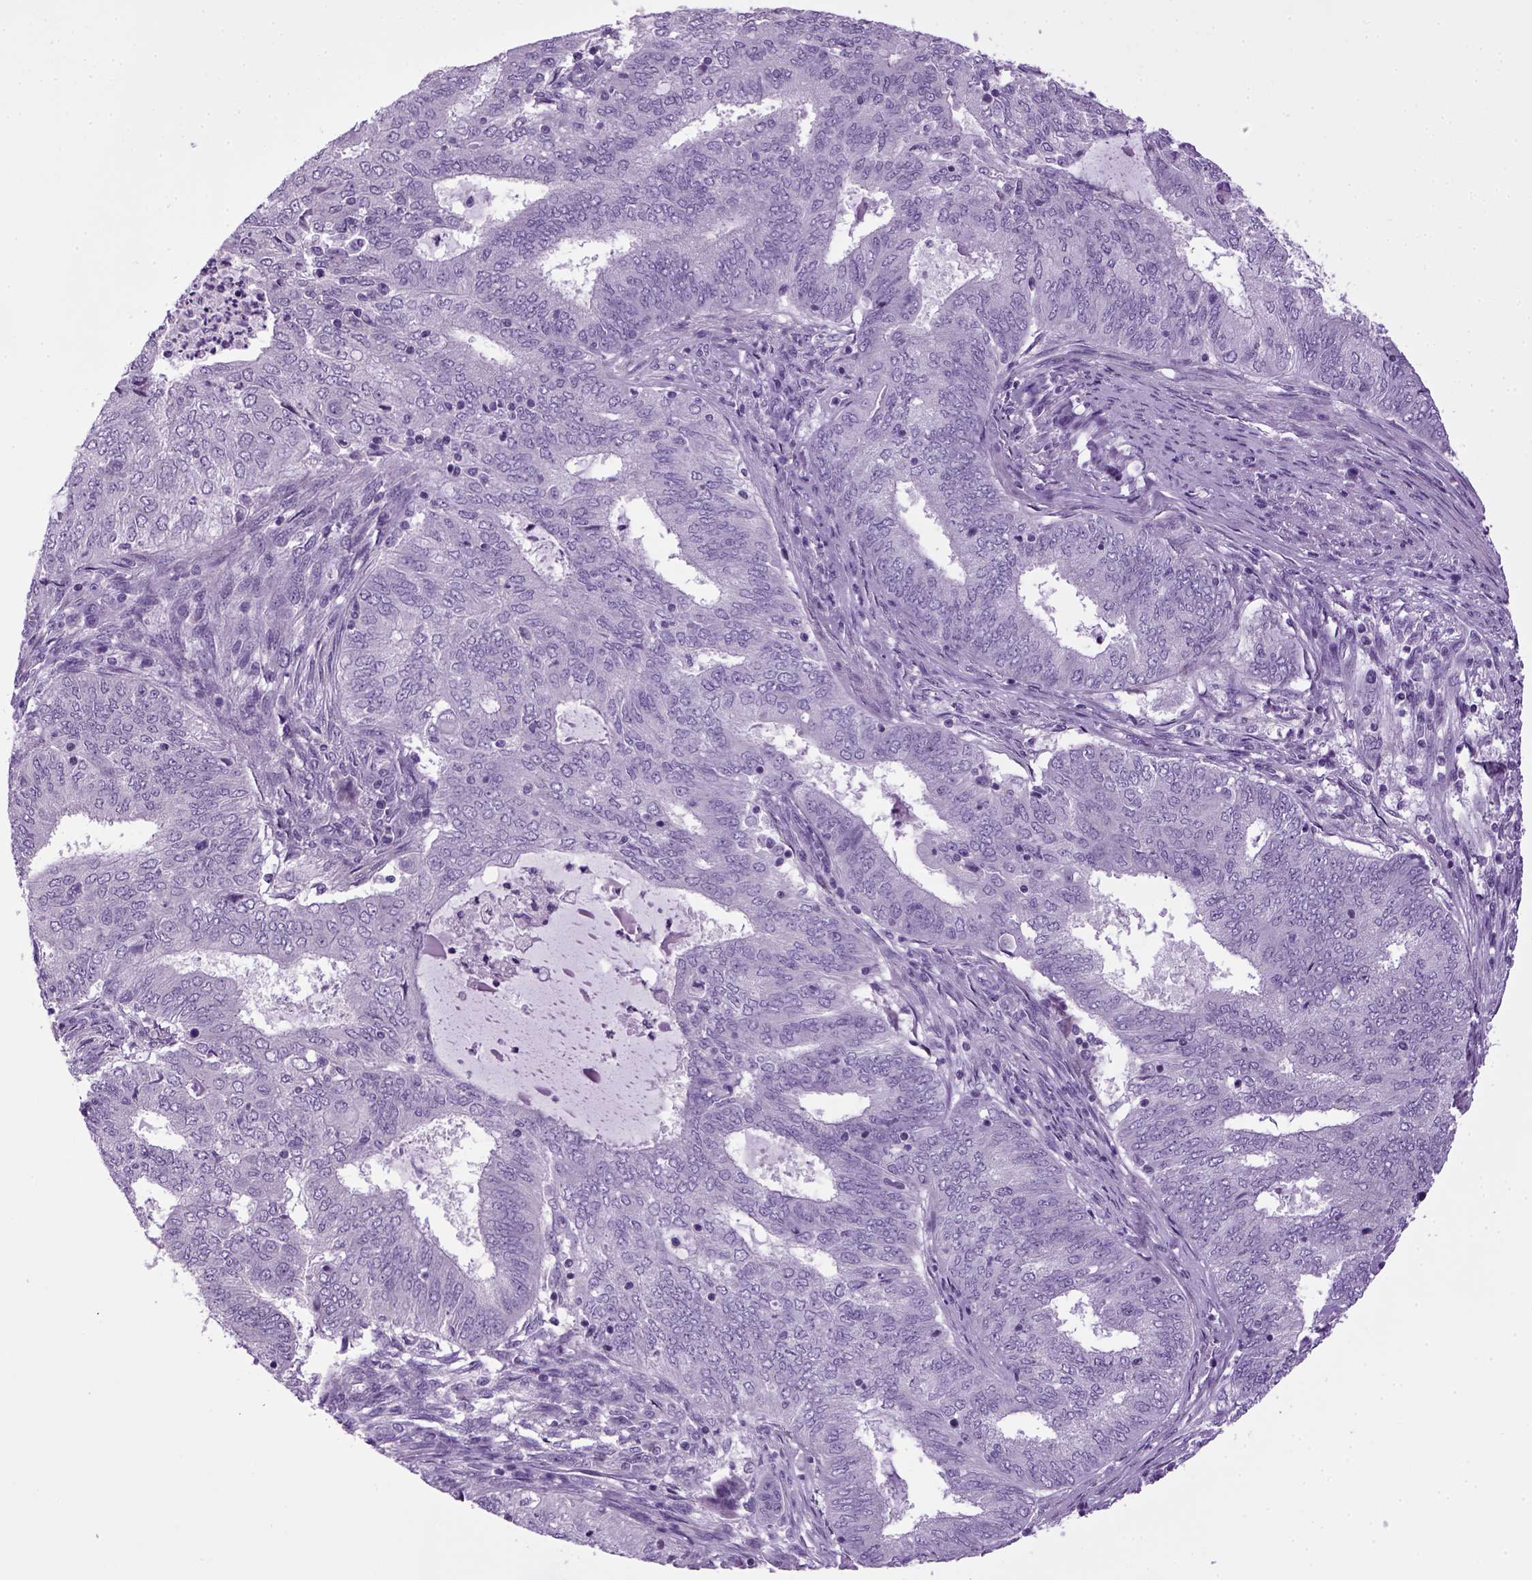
{"staining": {"intensity": "negative", "quantity": "none", "location": "none"}, "tissue": "endometrial cancer", "cell_type": "Tumor cells", "image_type": "cancer", "snomed": [{"axis": "morphology", "description": "Adenocarcinoma, NOS"}, {"axis": "topography", "description": "Endometrium"}], "caption": "An immunohistochemistry (IHC) micrograph of endometrial cancer (adenocarcinoma) is shown. There is no staining in tumor cells of endometrial cancer (adenocarcinoma). (Brightfield microscopy of DAB immunohistochemistry (IHC) at high magnification).", "gene": "HMCN2", "patient": {"sex": "female", "age": 62}}